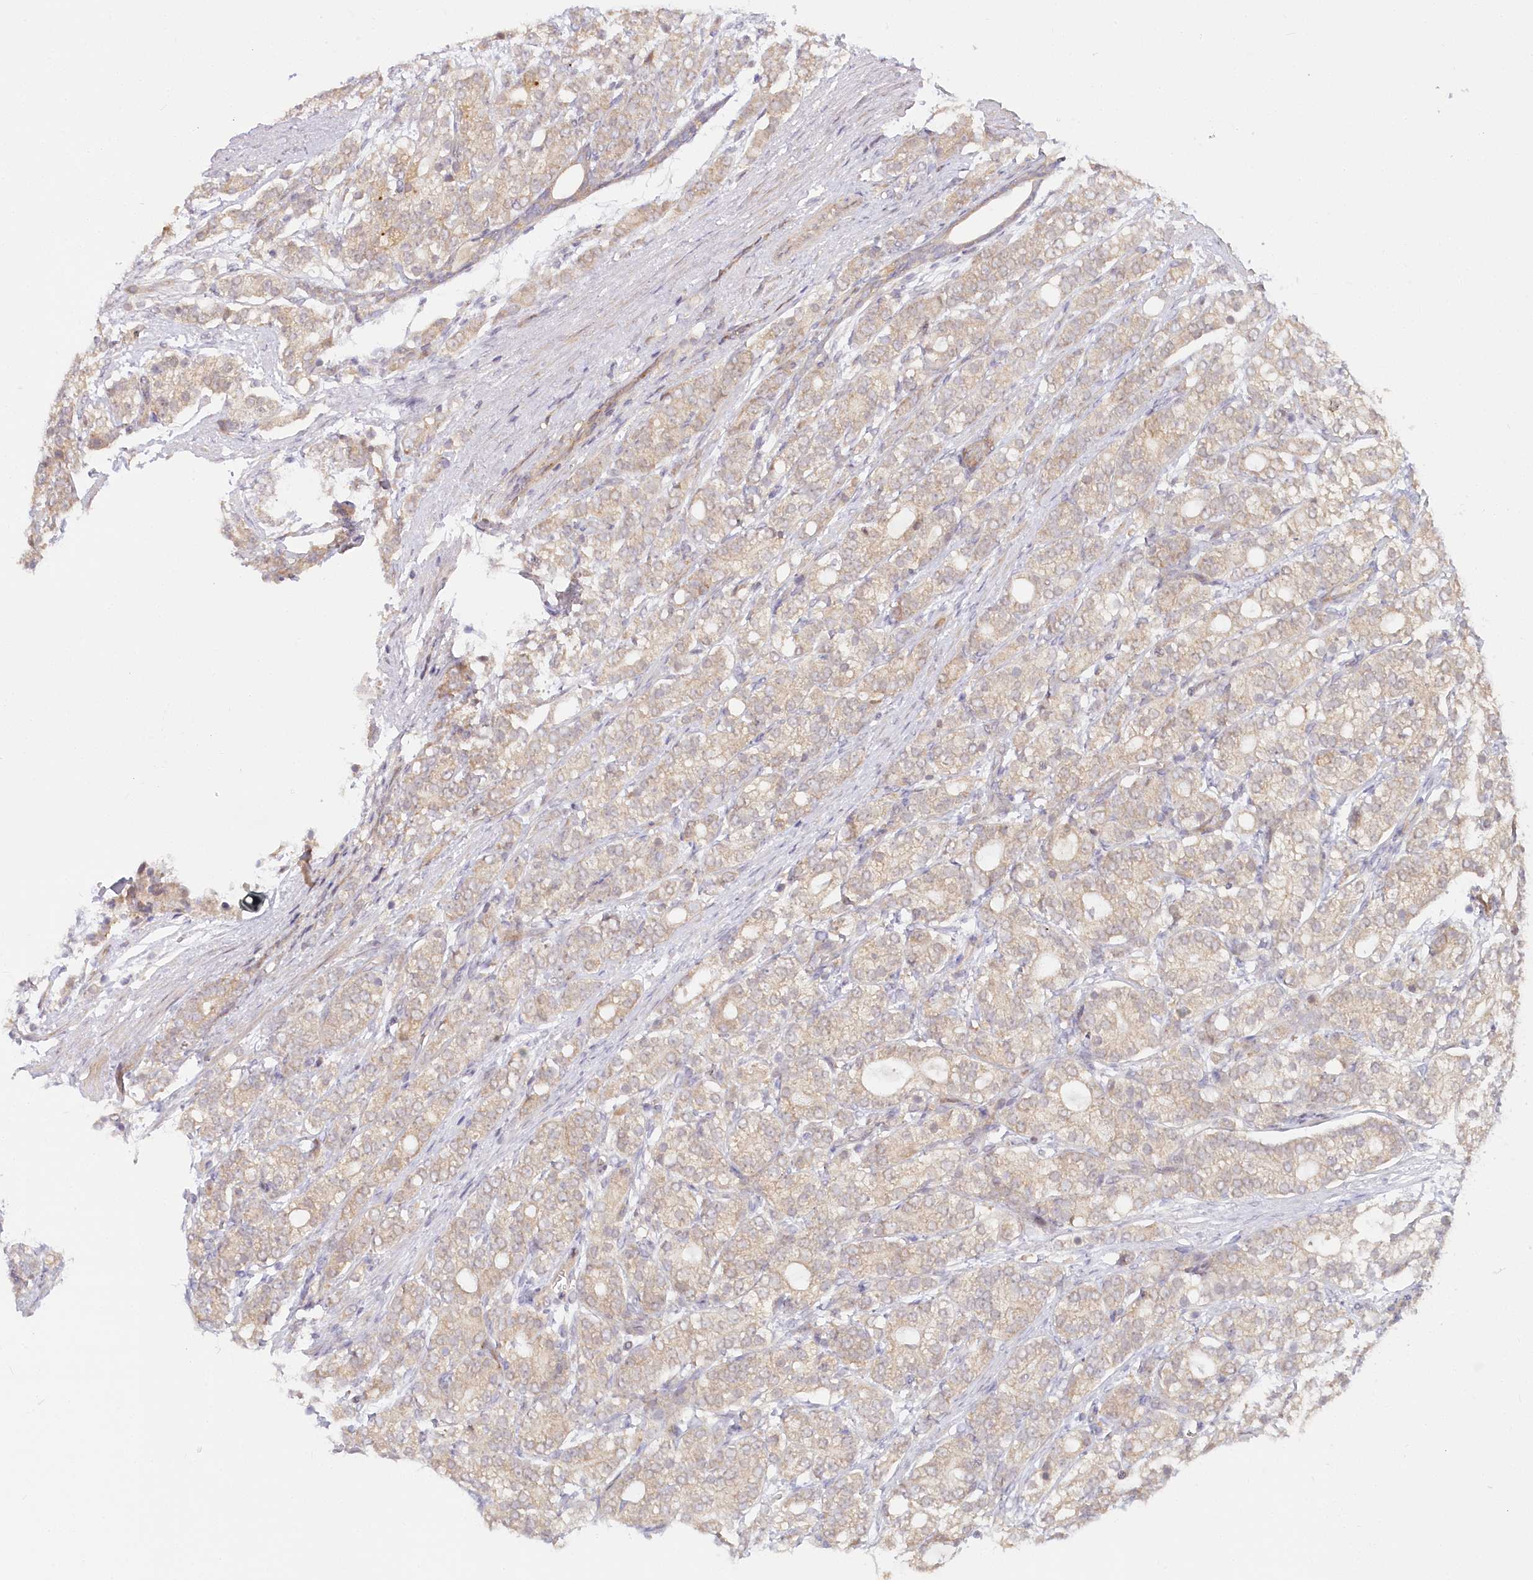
{"staining": {"intensity": "weak", "quantity": ">75%", "location": "cytoplasmic/membranous"}, "tissue": "prostate cancer", "cell_type": "Tumor cells", "image_type": "cancer", "snomed": [{"axis": "morphology", "description": "Adenocarcinoma, High grade"}, {"axis": "topography", "description": "Prostate"}], "caption": "This is an image of immunohistochemistry (IHC) staining of prostate cancer, which shows weak staining in the cytoplasmic/membranous of tumor cells.", "gene": "CEP70", "patient": {"sex": "male", "age": 57}}